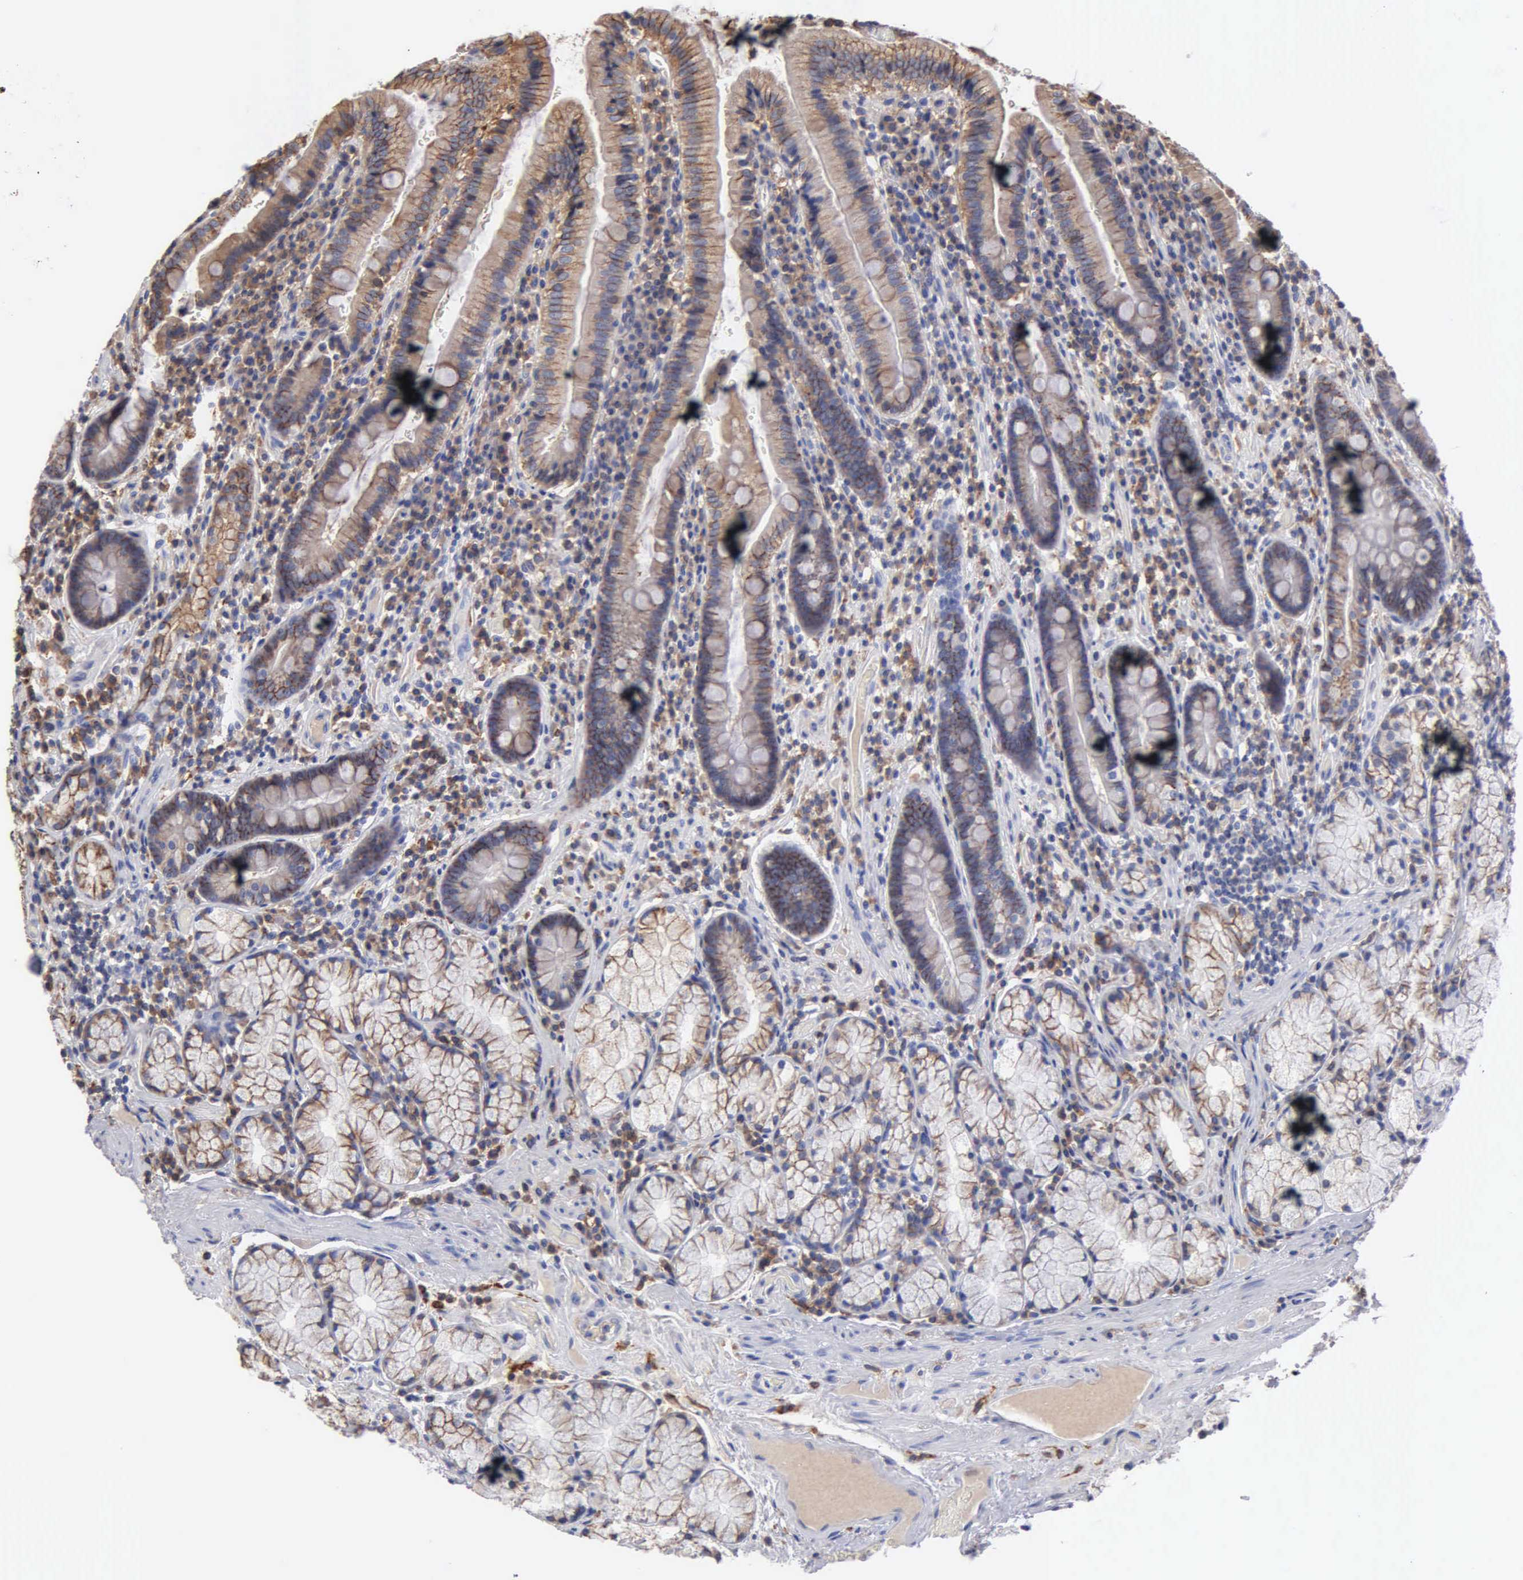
{"staining": {"intensity": "weak", "quantity": ">75%", "location": "cytoplasmic/membranous"}, "tissue": "duodenum", "cell_type": "Glandular cells", "image_type": "normal", "snomed": [{"axis": "morphology", "description": "Normal tissue, NOS"}, {"axis": "topography", "description": "Stomach, lower"}, {"axis": "topography", "description": "Duodenum"}], "caption": "IHC staining of unremarkable duodenum, which displays low levels of weak cytoplasmic/membranous staining in approximately >75% of glandular cells indicating weak cytoplasmic/membranous protein staining. The staining was performed using DAB (3,3'-diaminobenzidine) (brown) for protein detection and nuclei were counterstained in hematoxylin (blue).", "gene": "PTGS2", "patient": {"sex": "male", "age": 84}}